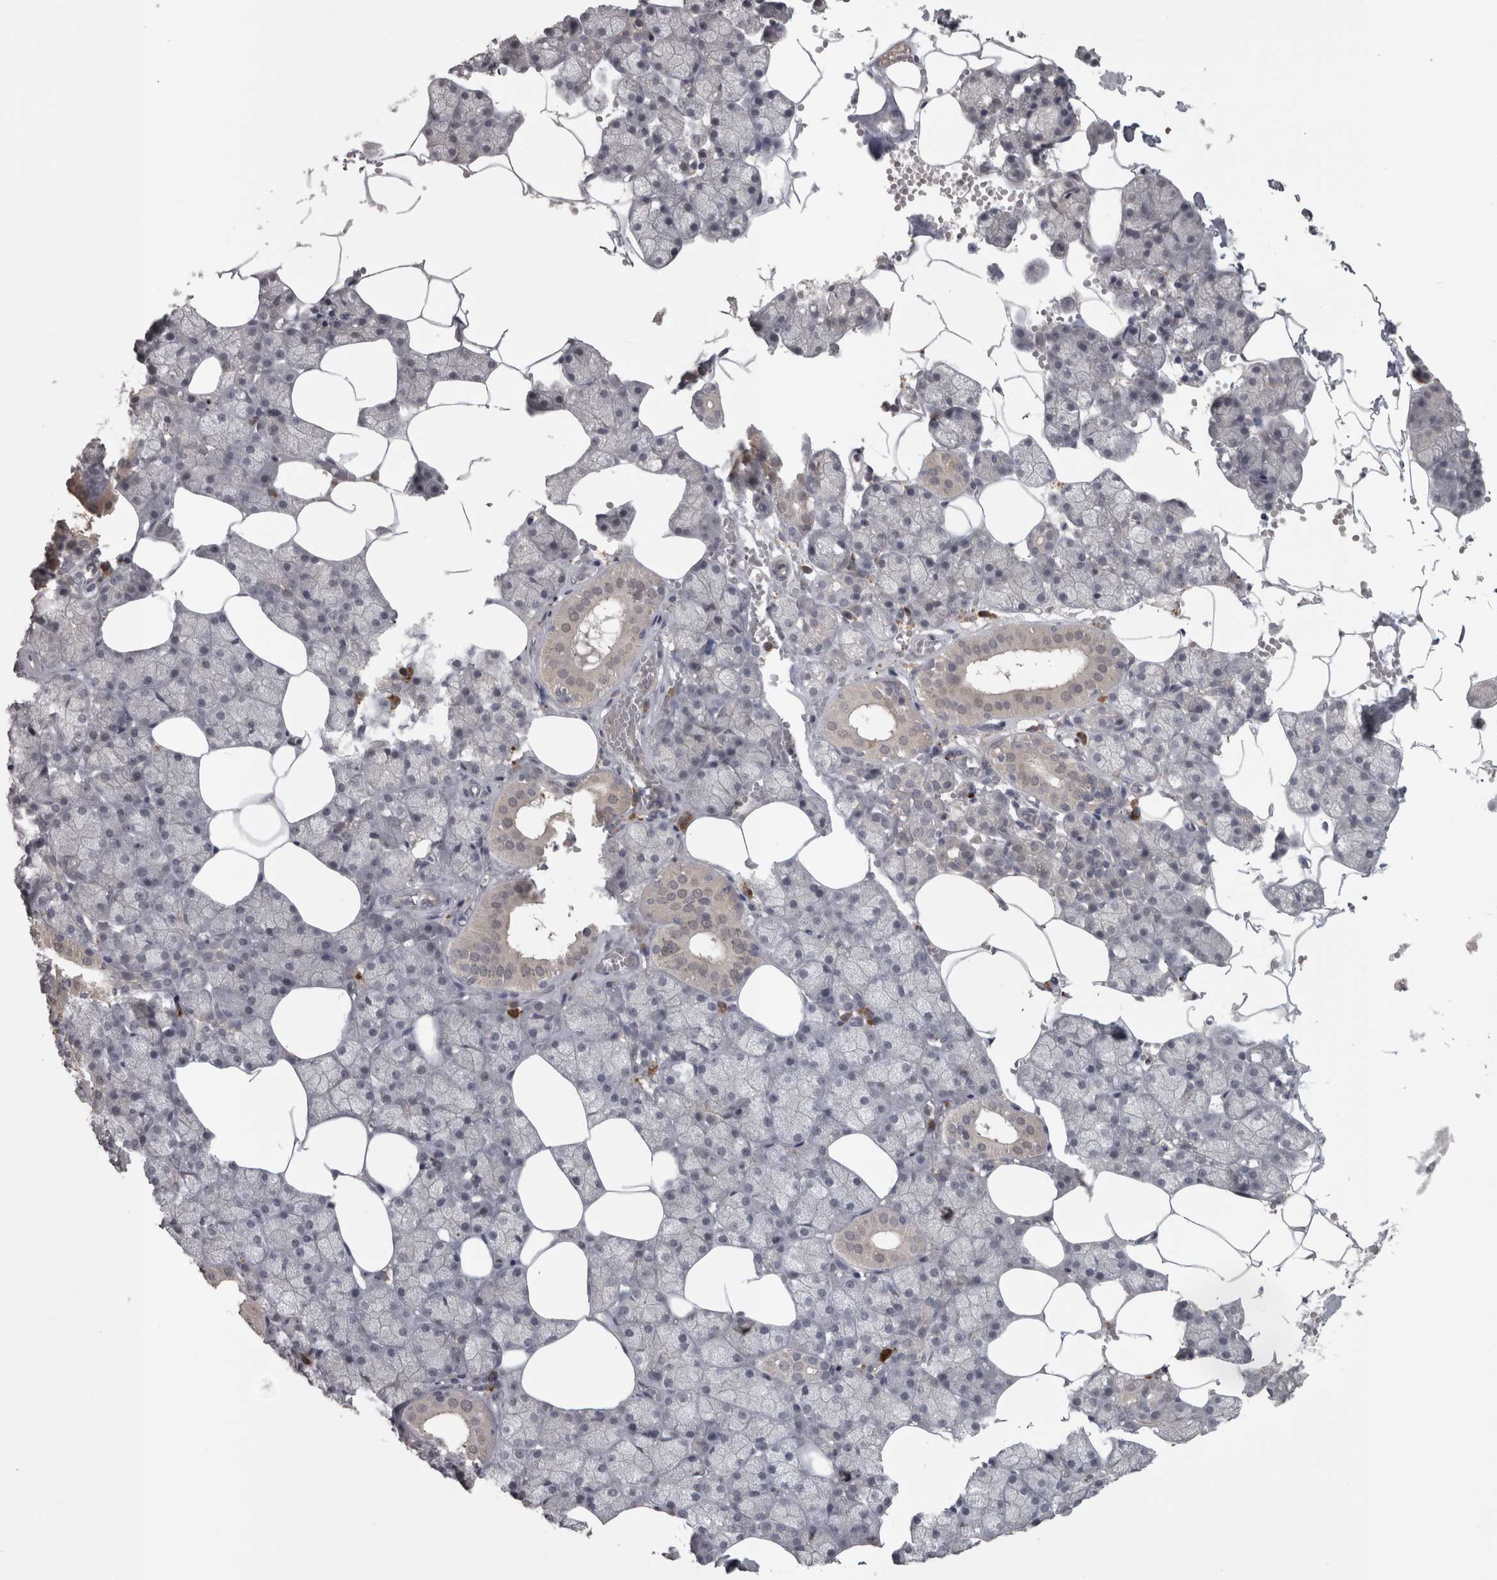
{"staining": {"intensity": "weak", "quantity": "<25%", "location": "cytoplasmic/membranous"}, "tissue": "salivary gland", "cell_type": "Glandular cells", "image_type": "normal", "snomed": [{"axis": "morphology", "description": "Normal tissue, NOS"}, {"axis": "topography", "description": "Salivary gland"}], "caption": "Photomicrograph shows no protein positivity in glandular cells of benign salivary gland.", "gene": "SLCO5A1", "patient": {"sex": "male", "age": 62}}